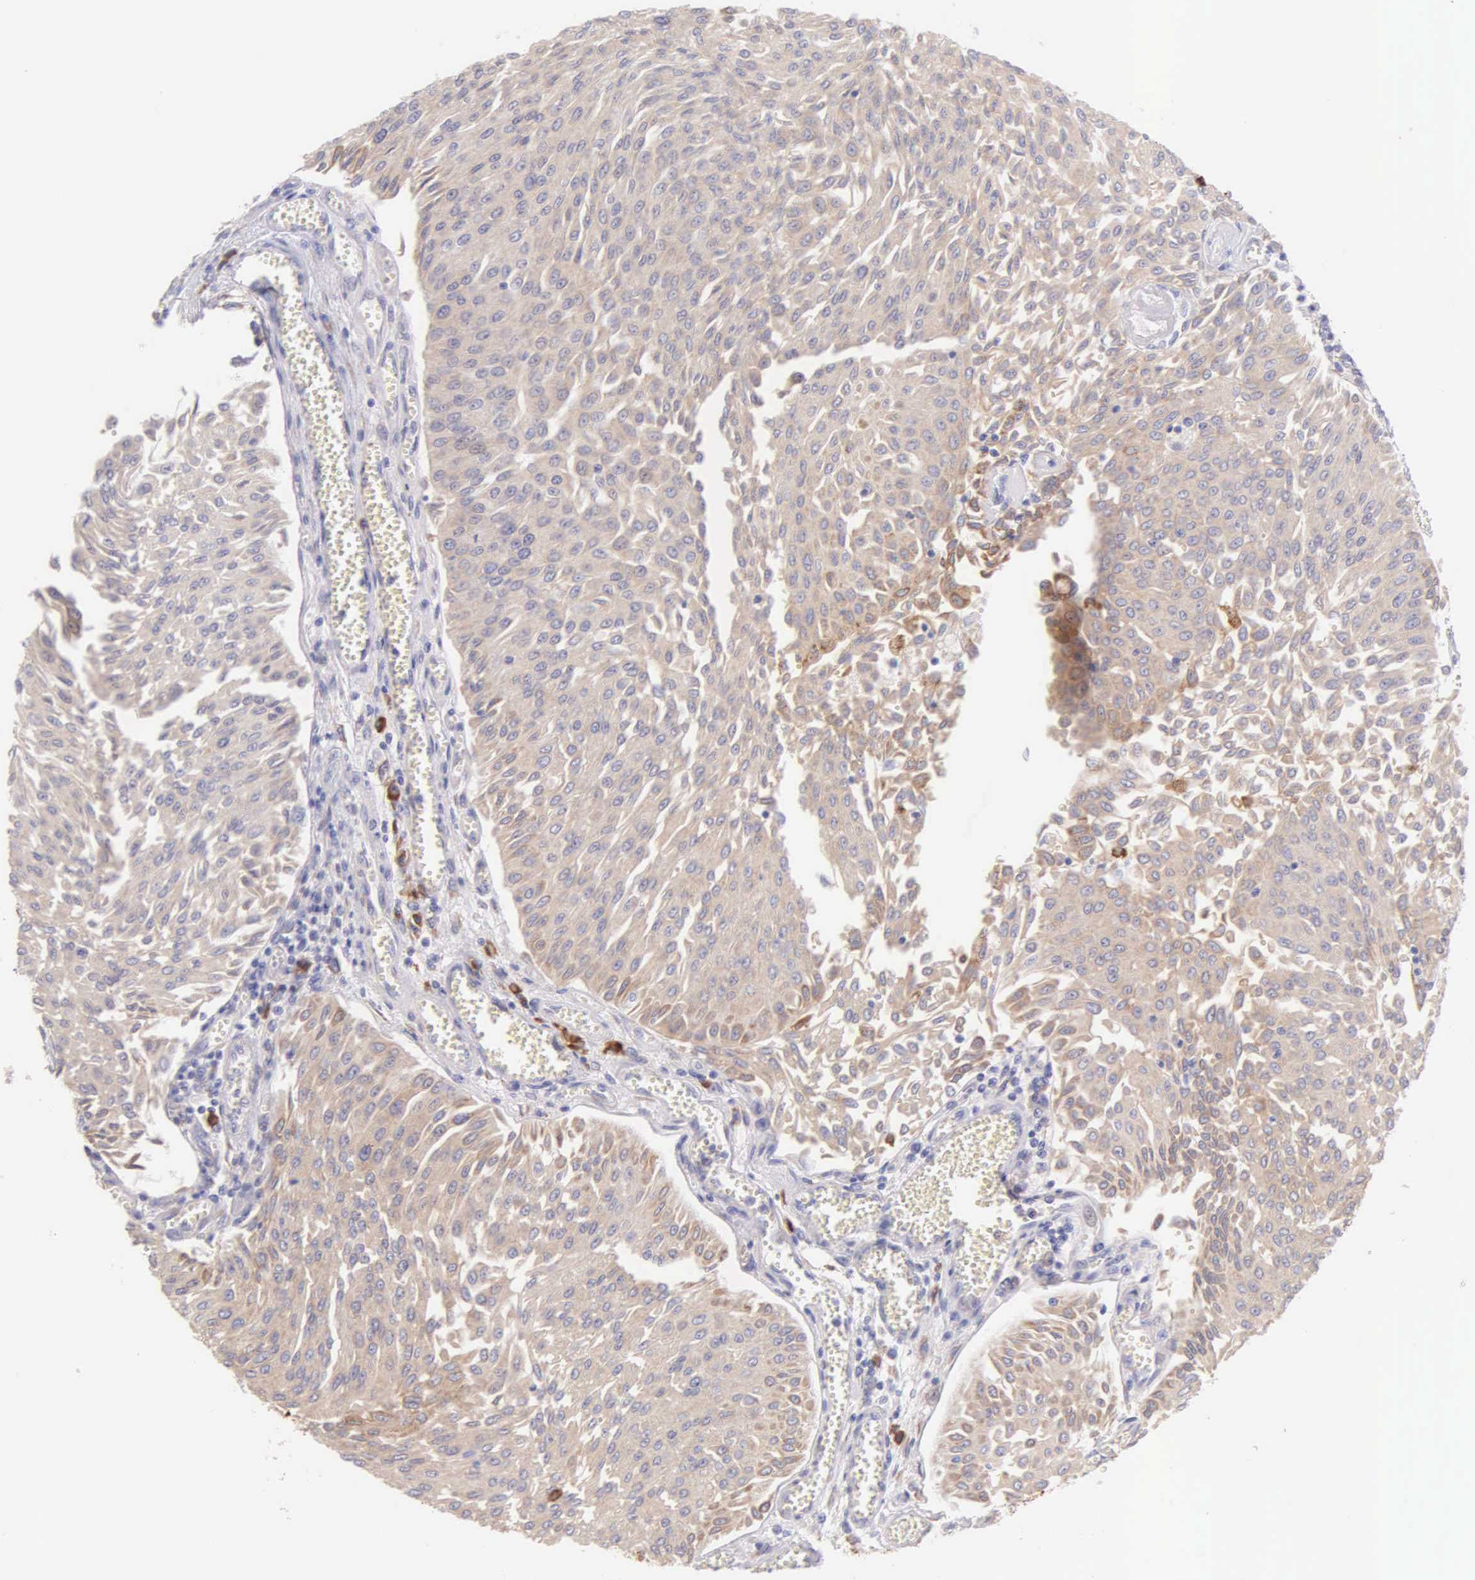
{"staining": {"intensity": "weak", "quantity": ">75%", "location": "cytoplasmic/membranous"}, "tissue": "urothelial cancer", "cell_type": "Tumor cells", "image_type": "cancer", "snomed": [{"axis": "morphology", "description": "Urothelial carcinoma, Low grade"}, {"axis": "topography", "description": "Urinary bladder"}], "caption": "This micrograph exhibits immunohistochemistry staining of low-grade urothelial carcinoma, with low weak cytoplasmic/membranous expression in about >75% of tumor cells.", "gene": "CKAP4", "patient": {"sex": "male", "age": 86}}